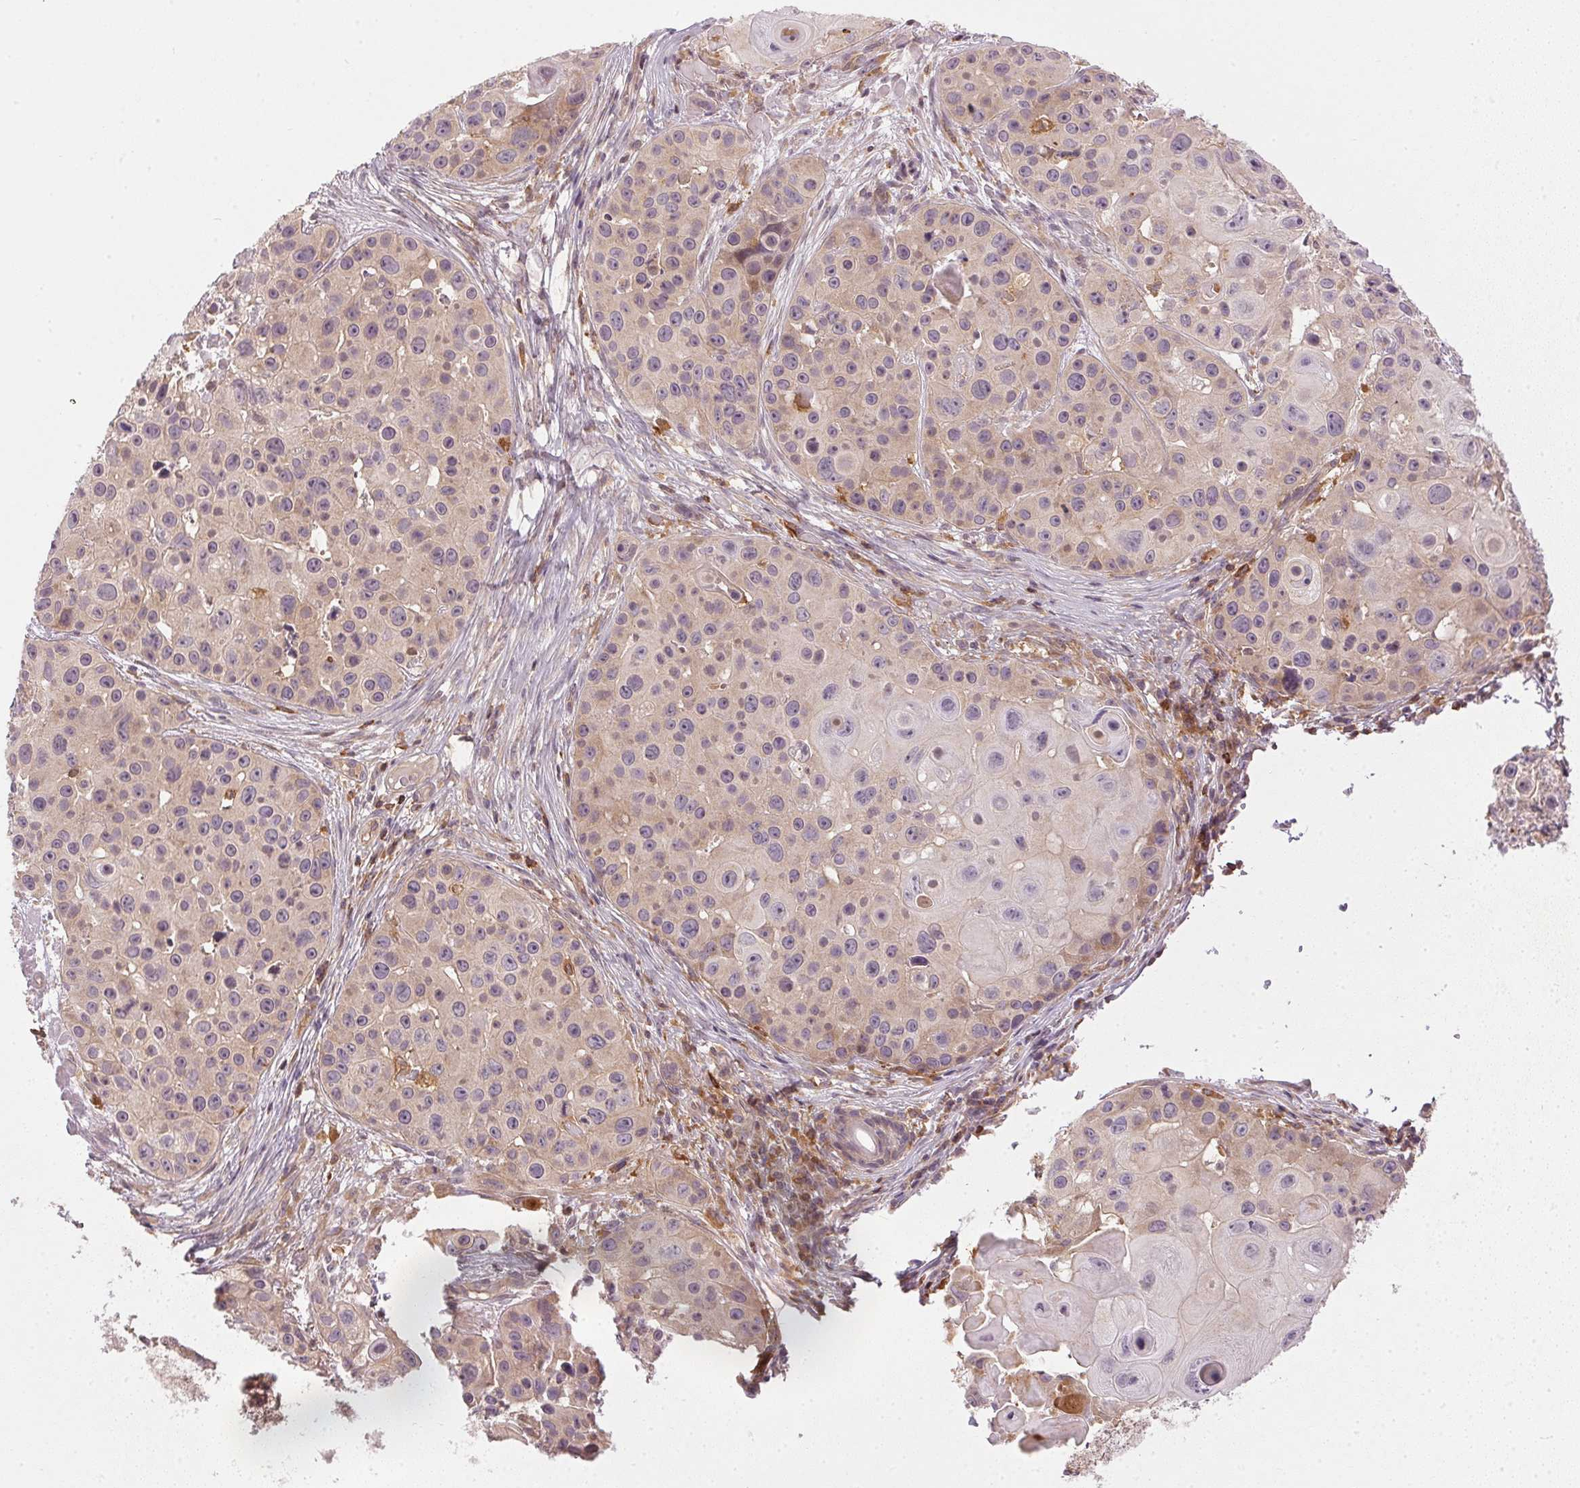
{"staining": {"intensity": "weak", "quantity": "<25%", "location": "cytoplasmic/membranous"}, "tissue": "skin cancer", "cell_type": "Tumor cells", "image_type": "cancer", "snomed": [{"axis": "morphology", "description": "Squamous cell carcinoma, NOS"}, {"axis": "topography", "description": "Skin"}], "caption": "DAB immunohistochemical staining of human skin squamous cell carcinoma shows no significant expression in tumor cells. (DAB (3,3'-diaminobenzidine) immunohistochemistry (IHC) visualized using brightfield microscopy, high magnification).", "gene": "NADK2", "patient": {"sex": "male", "age": 92}}